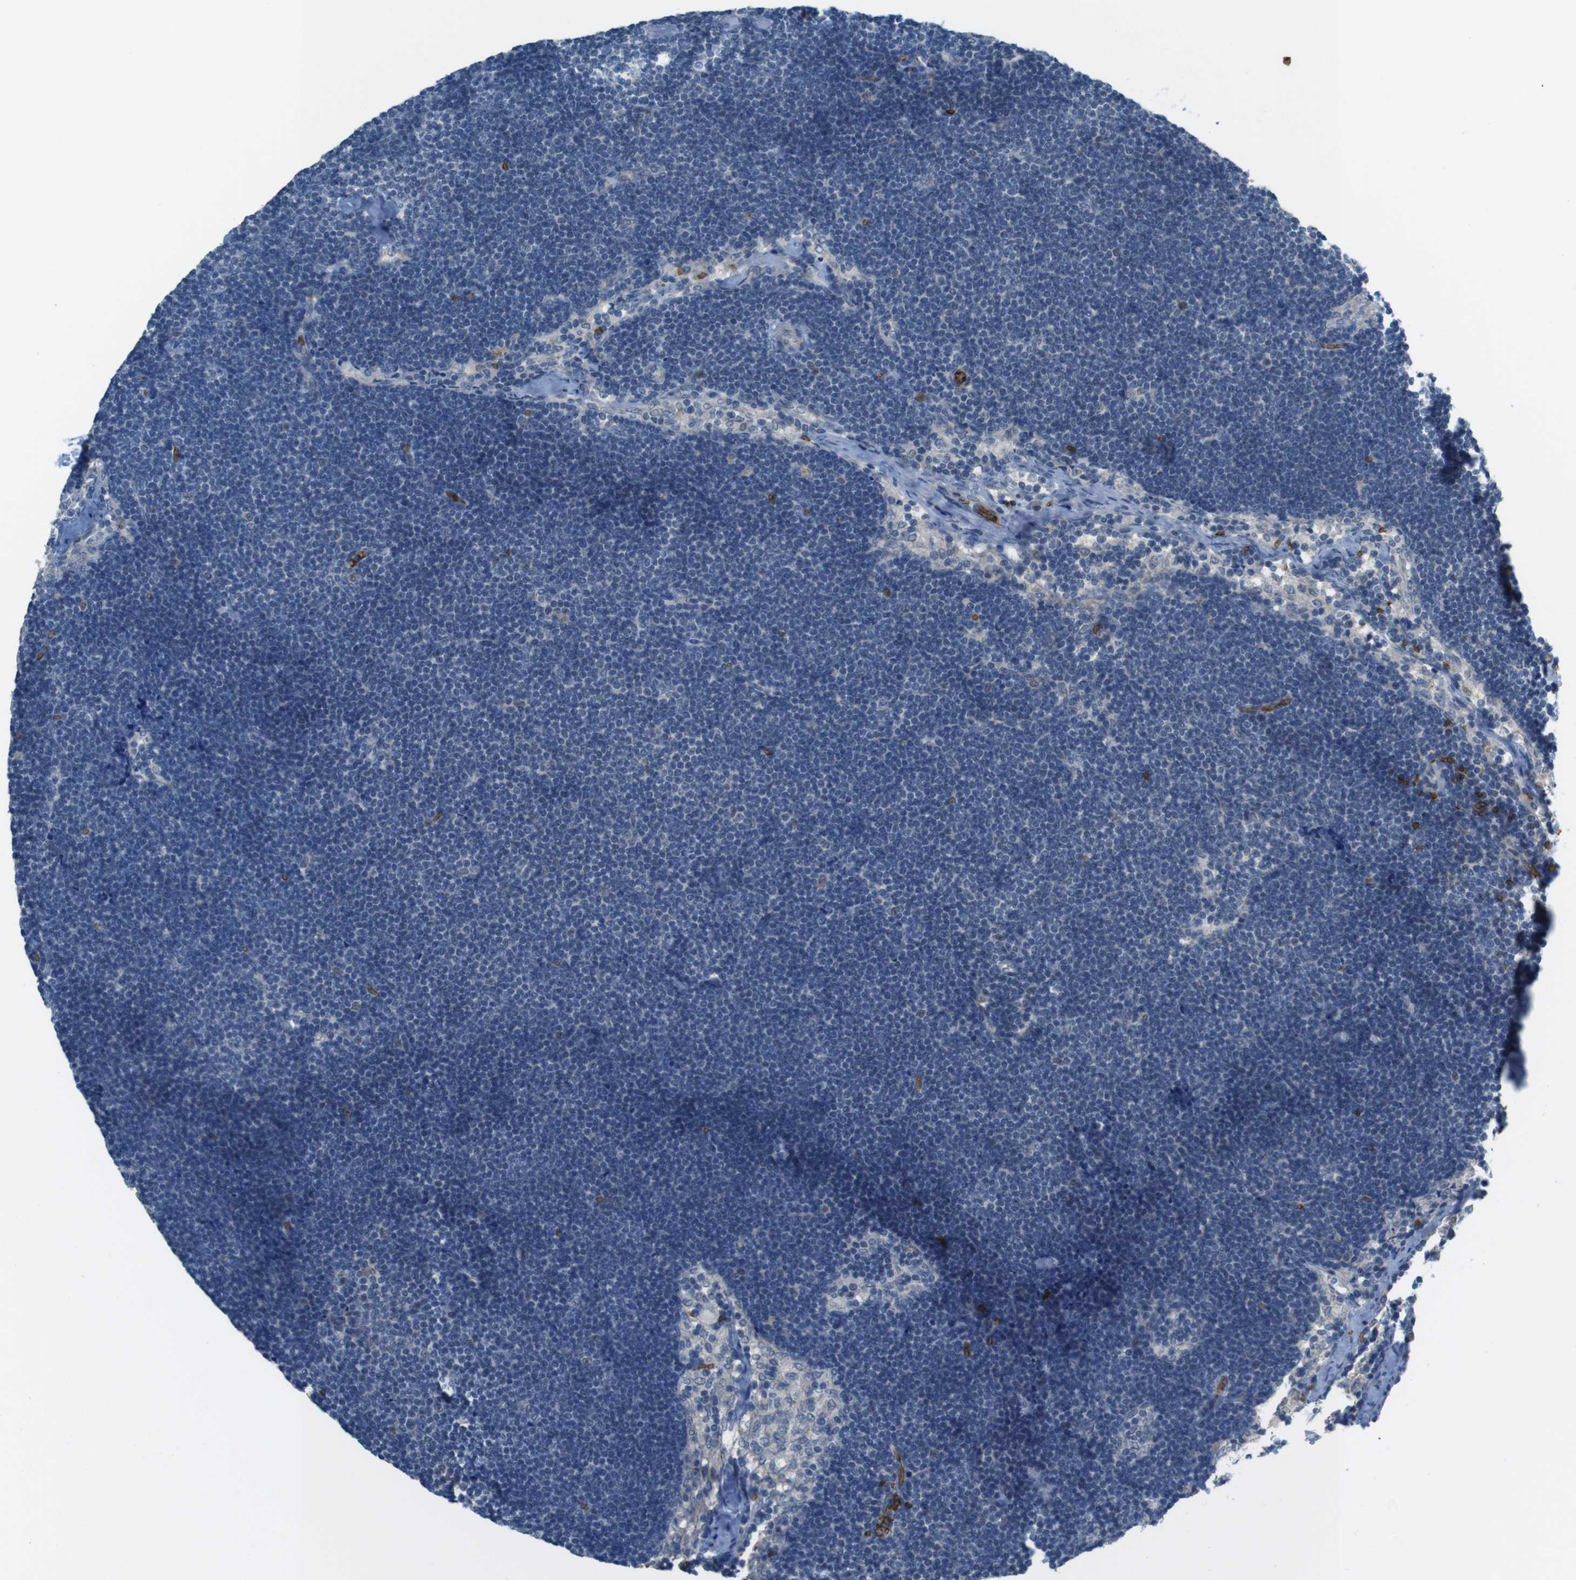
{"staining": {"intensity": "negative", "quantity": "none", "location": "none"}, "tissue": "lymph node", "cell_type": "Germinal center cells", "image_type": "normal", "snomed": [{"axis": "morphology", "description": "Normal tissue, NOS"}, {"axis": "topography", "description": "Lymph node"}], "caption": "Immunohistochemistry (IHC) of normal lymph node displays no staining in germinal center cells.", "gene": "GYPA", "patient": {"sex": "male", "age": 63}}